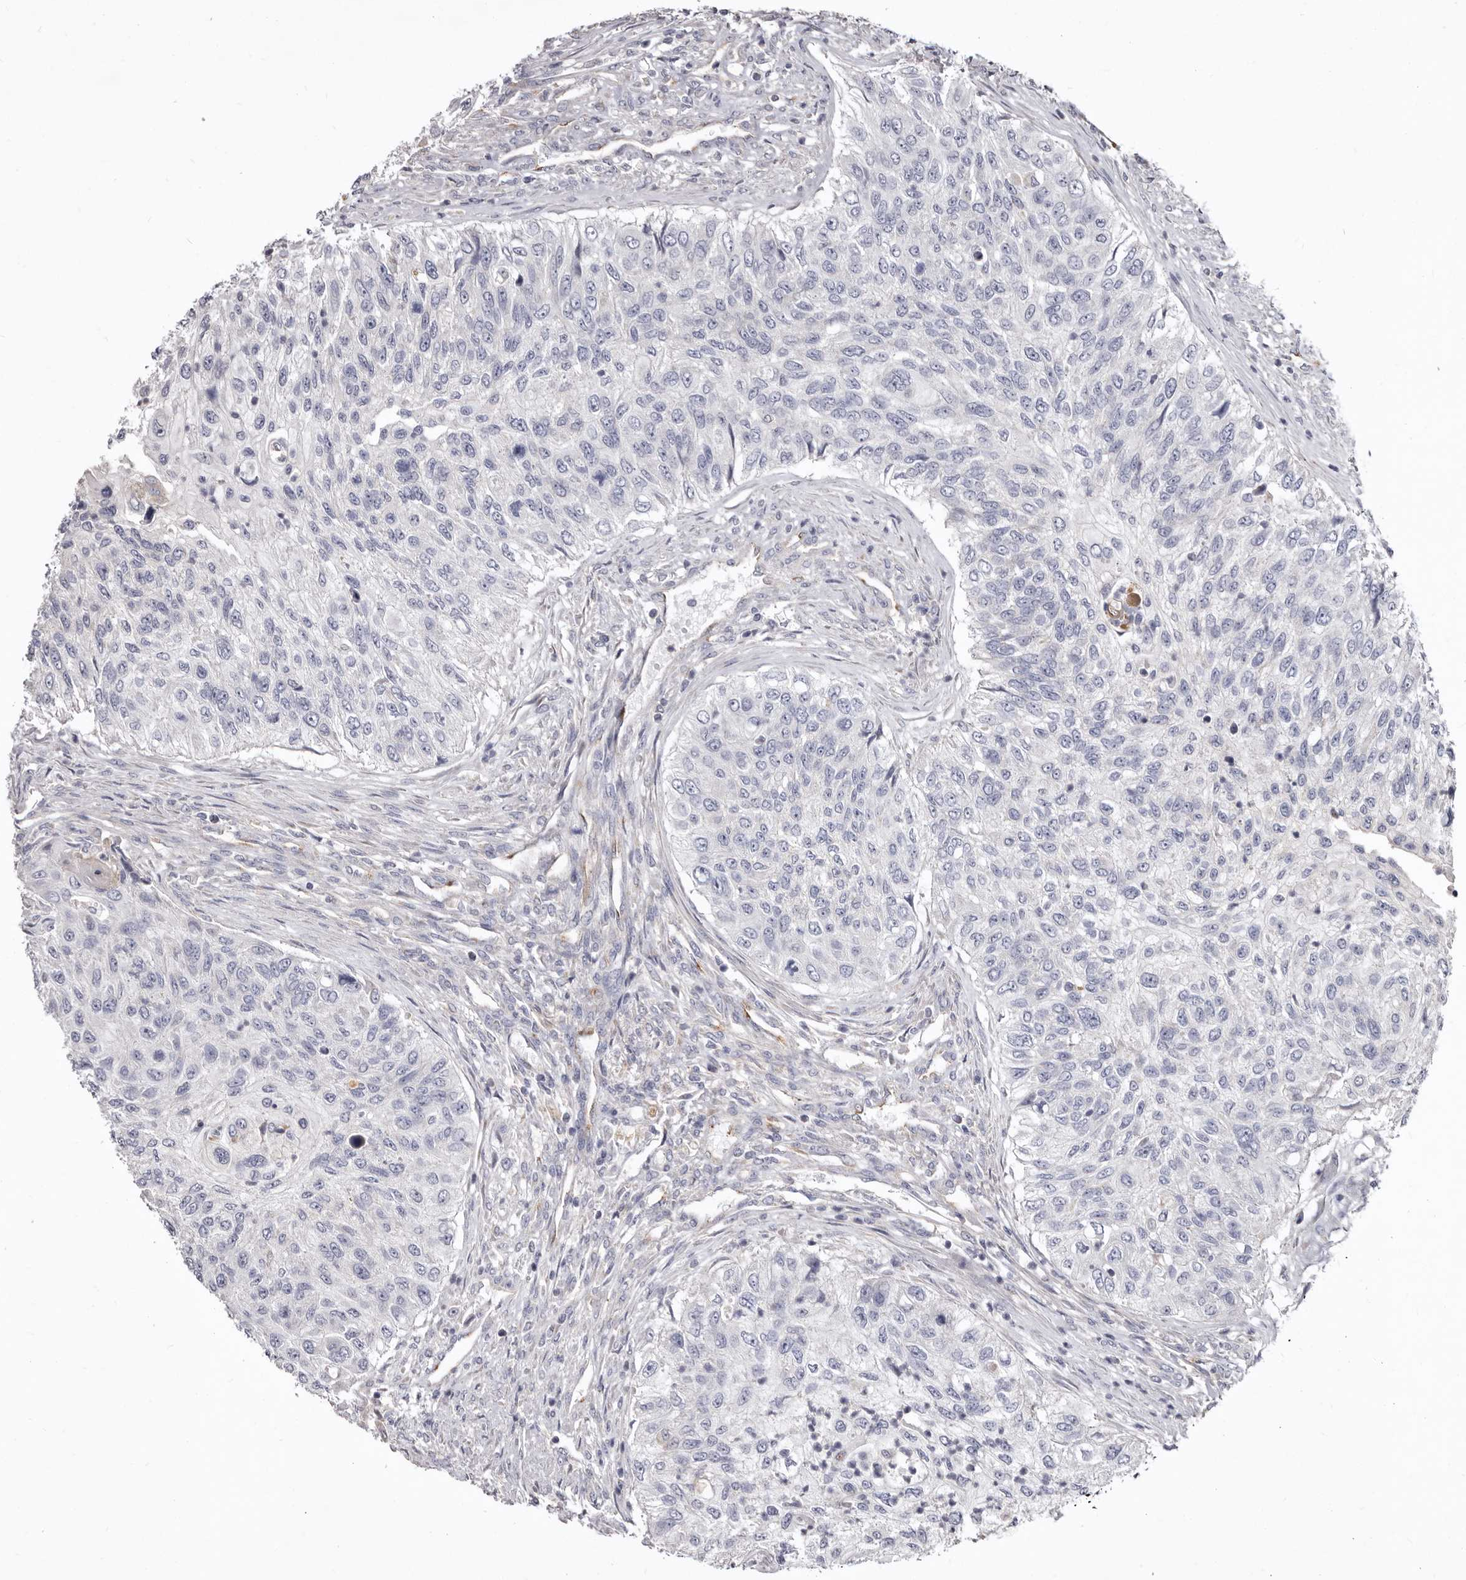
{"staining": {"intensity": "weak", "quantity": "<25%", "location": "cytoplasmic/membranous"}, "tissue": "urothelial cancer", "cell_type": "Tumor cells", "image_type": "cancer", "snomed": [{"axis": "morphology", "description": "Urothelial carcinoma, High grade"}, {"axis": "topography", "description": "Urinary bladder"}], "caption": "IHC of human urothelial cancer displays no positivity in tumor cells. (Stains: DAB IHC with hematoxylin counter stain, Microscopy: brightfield microscopy at high magnification).", "gene": "FMO2", "patient": {"sex": "female", "age": 60}}